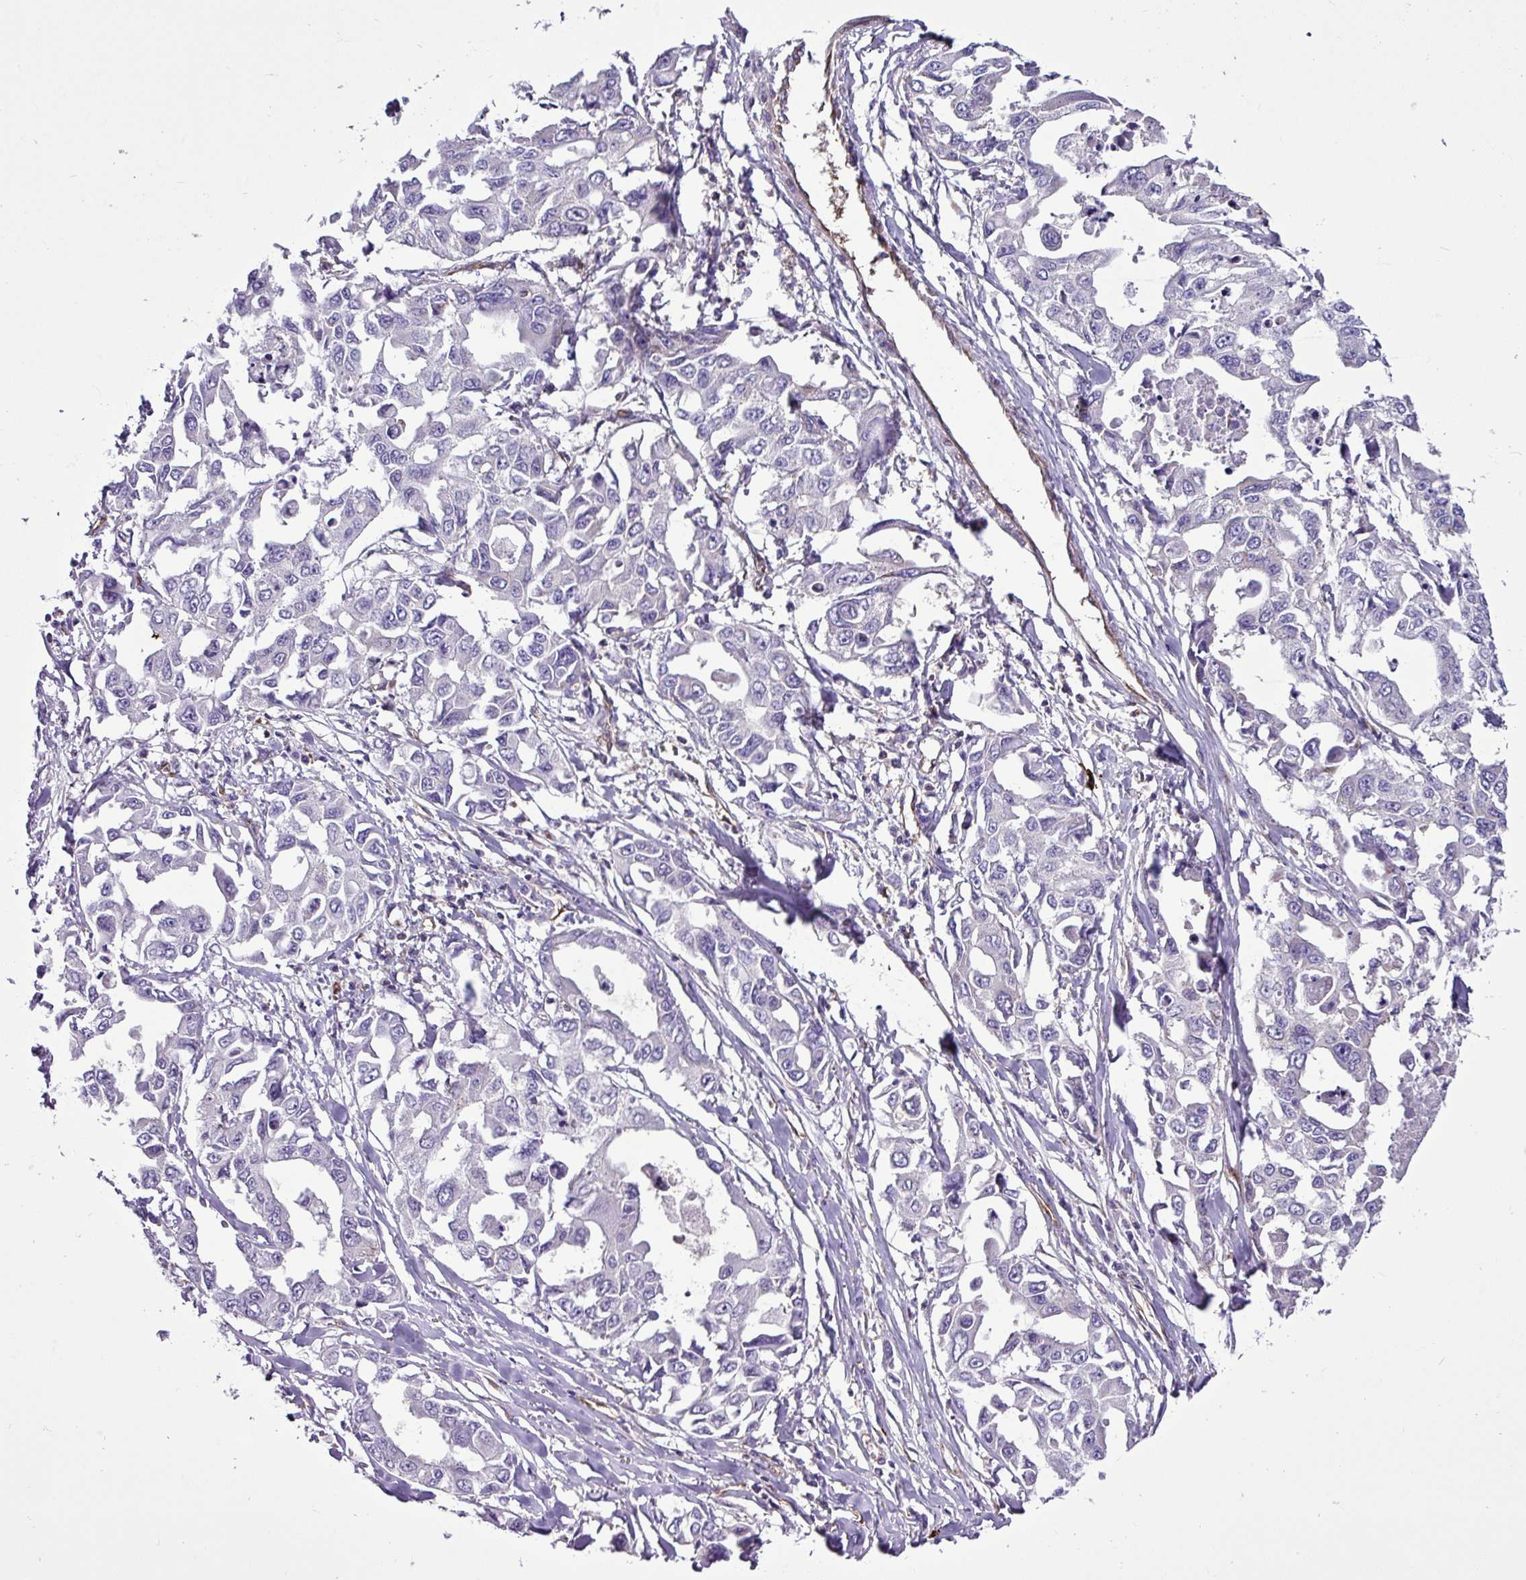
{"staining": {"intensity": "negative", "quantity": "none", "location": "none"}, "tissue": "lung cancer", "cell_type": "Tumor cells", "image_type": "cancer", "snomed": [{"axis": "morphology", "description": "Adenocarcinoma, NOS"}, {"axis": "topography", "description": "Lung"}], "caption": "Photomicrograph shows no protein expression in tumor cells of lung cancer tissue.", "gene": "EME2", "patient": {"sex": "male", "age": 64}}